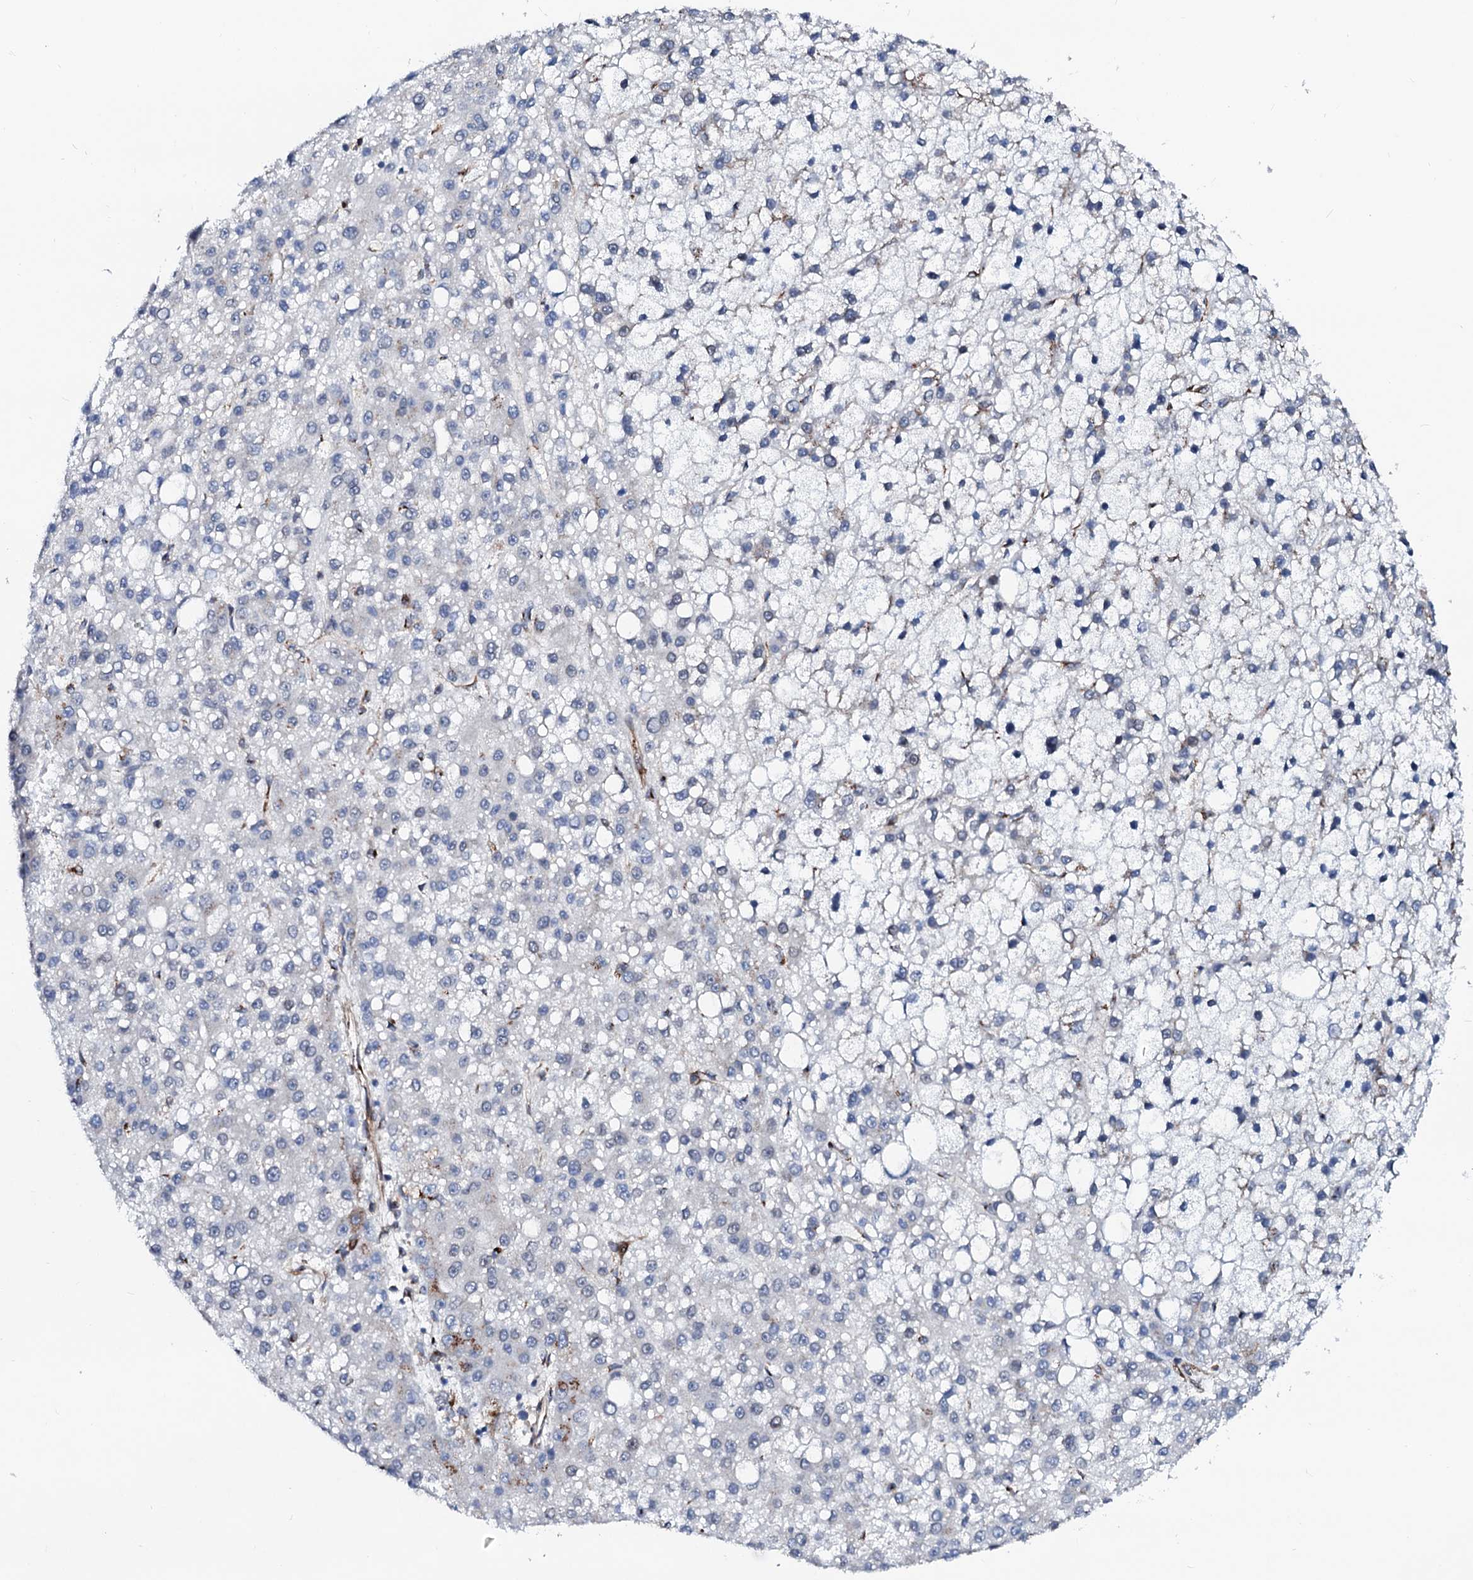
{"staining": {"intensity": "negative", "quantity": "none", "location": "none"}, "tissue": "liver cancer", "cell_type": "Tumor cells", "image_type": "cancer", "snomed": [{"axis": "morphology", "description": "Carcinoma, Hepatocellular, NOS"}, {"axis": "topography", "description": "Liver"}], "caption": "The histopathology image displays no significant staining in tumor cells of liver hepatocellular carcinoma.", "gene": "TMCO3", "patient": {"sex": "male", "age": 67}}